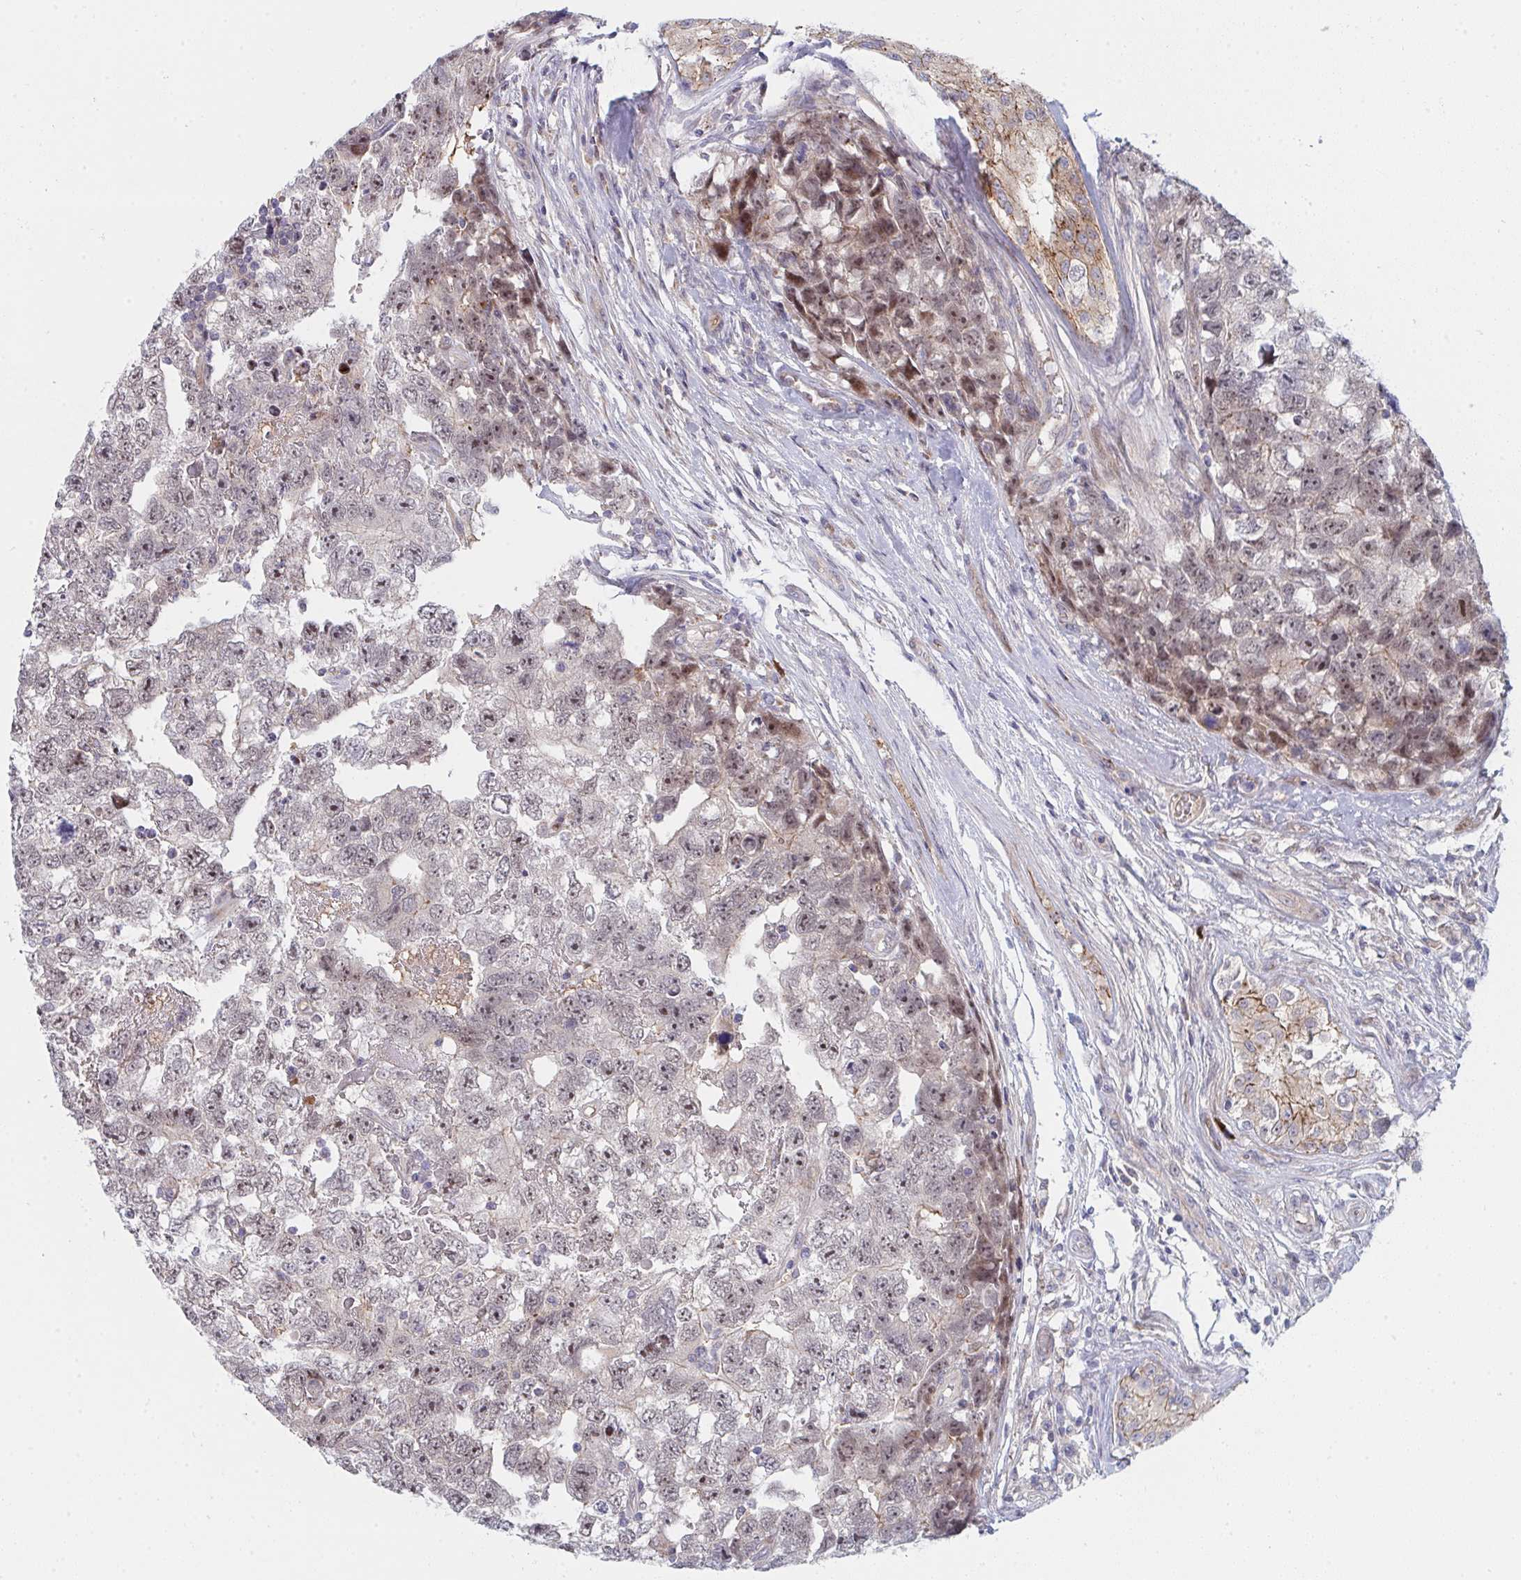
{"staining": {"intensity": "moderate", "quantity": "25%-75%", "location": "nuclear"}, "tissue": "testis cancer", "cell_type": "Tumor cells", "image_type": "cancer", "snomed": [{"axis": "morphology", "description": "Carcinoma, Embryonal, NOS"}, {"axis": "topography", "description": "Testis"}], "caption": "Immunohistochemical staining of human testis embryonal carcinoma exhibits medium levels of moderate nuclear protein positivity in about 25%-75% of tumor cells.", "gene": "TNFSF4", "patient": {"sex": "male", "age": 22}}